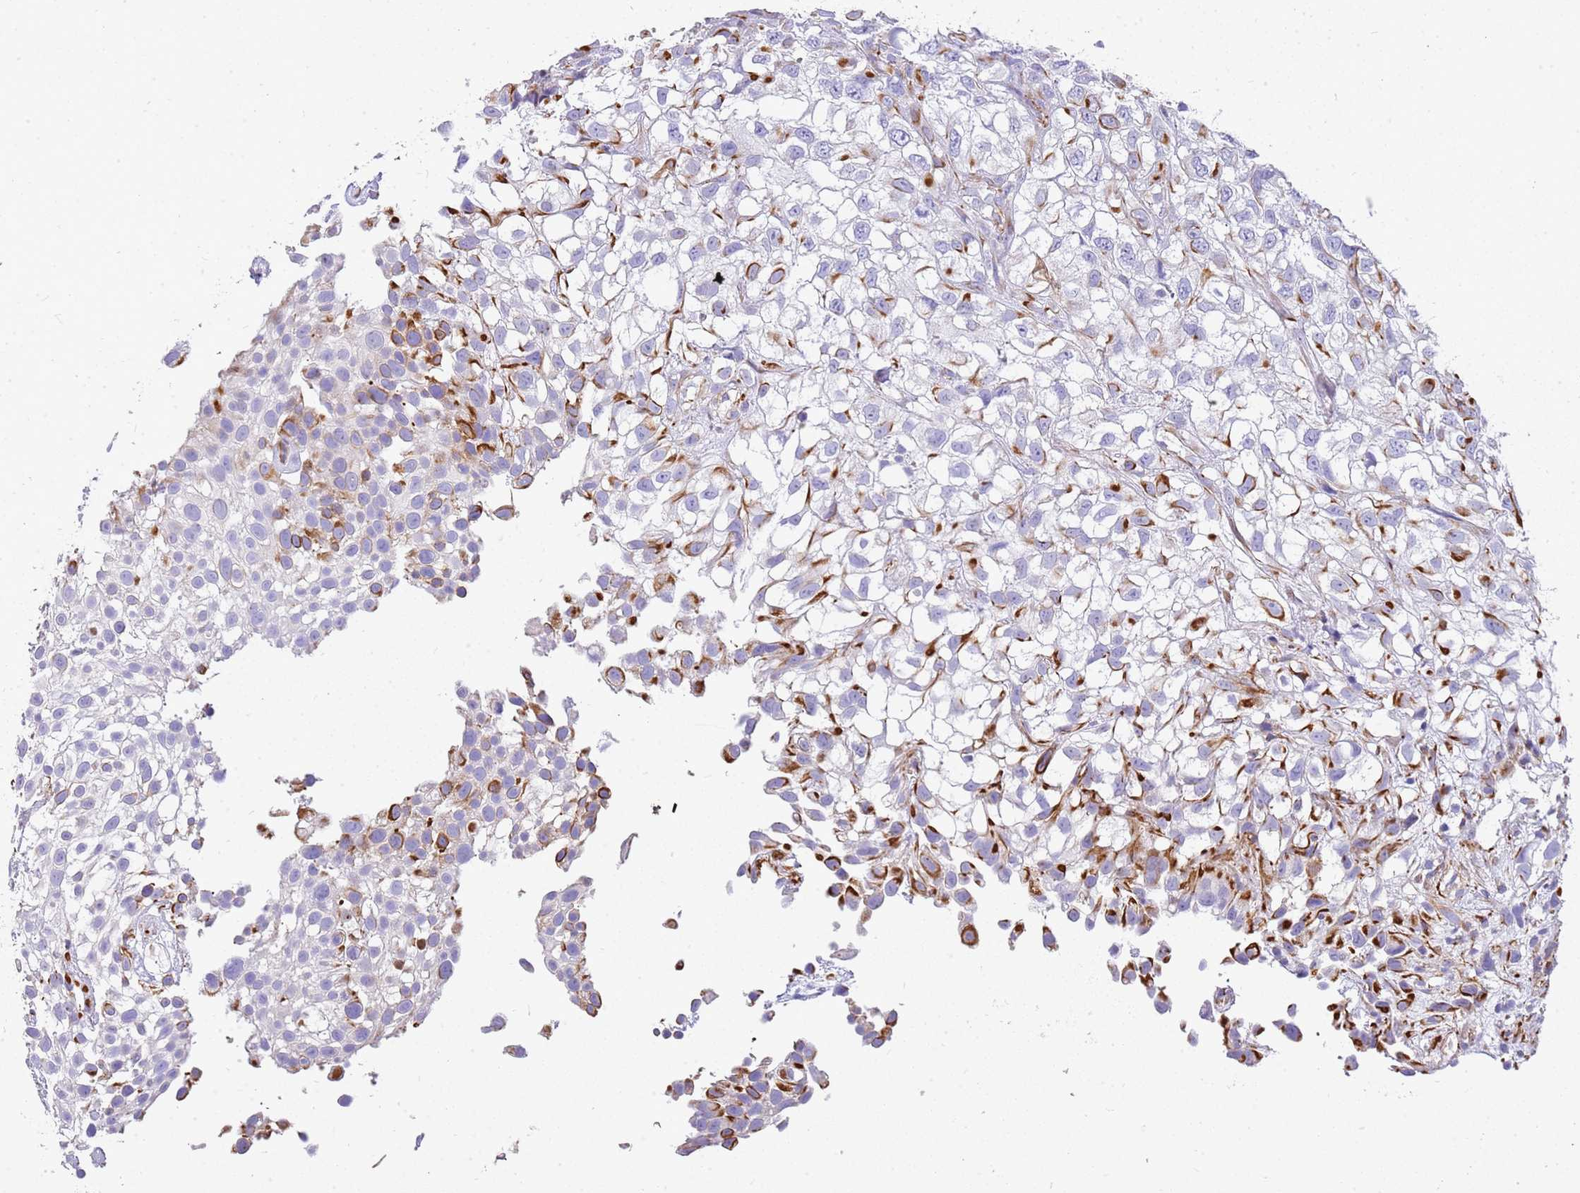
{"staining": {"intensity": "negative", "quantity": "none", "location": "none"}, "tissue": "urothelial cancer", "cell_type": "Tumor cells", "image_type": "cancer", "snomed": [{"axis": "morphology", "description": "Urothelial carcinoma, High grade"}, {"axis": "topography", "description": "Urinary bladder"}], "caption": "High power microscopy micrograph of an IHC histopathology image of urothelial carcinoma (high-grade), revealing no significant positivity in tumor cells.", "gene": "ZDHHC1", "patient": {"sex": "male", "age": 56}}